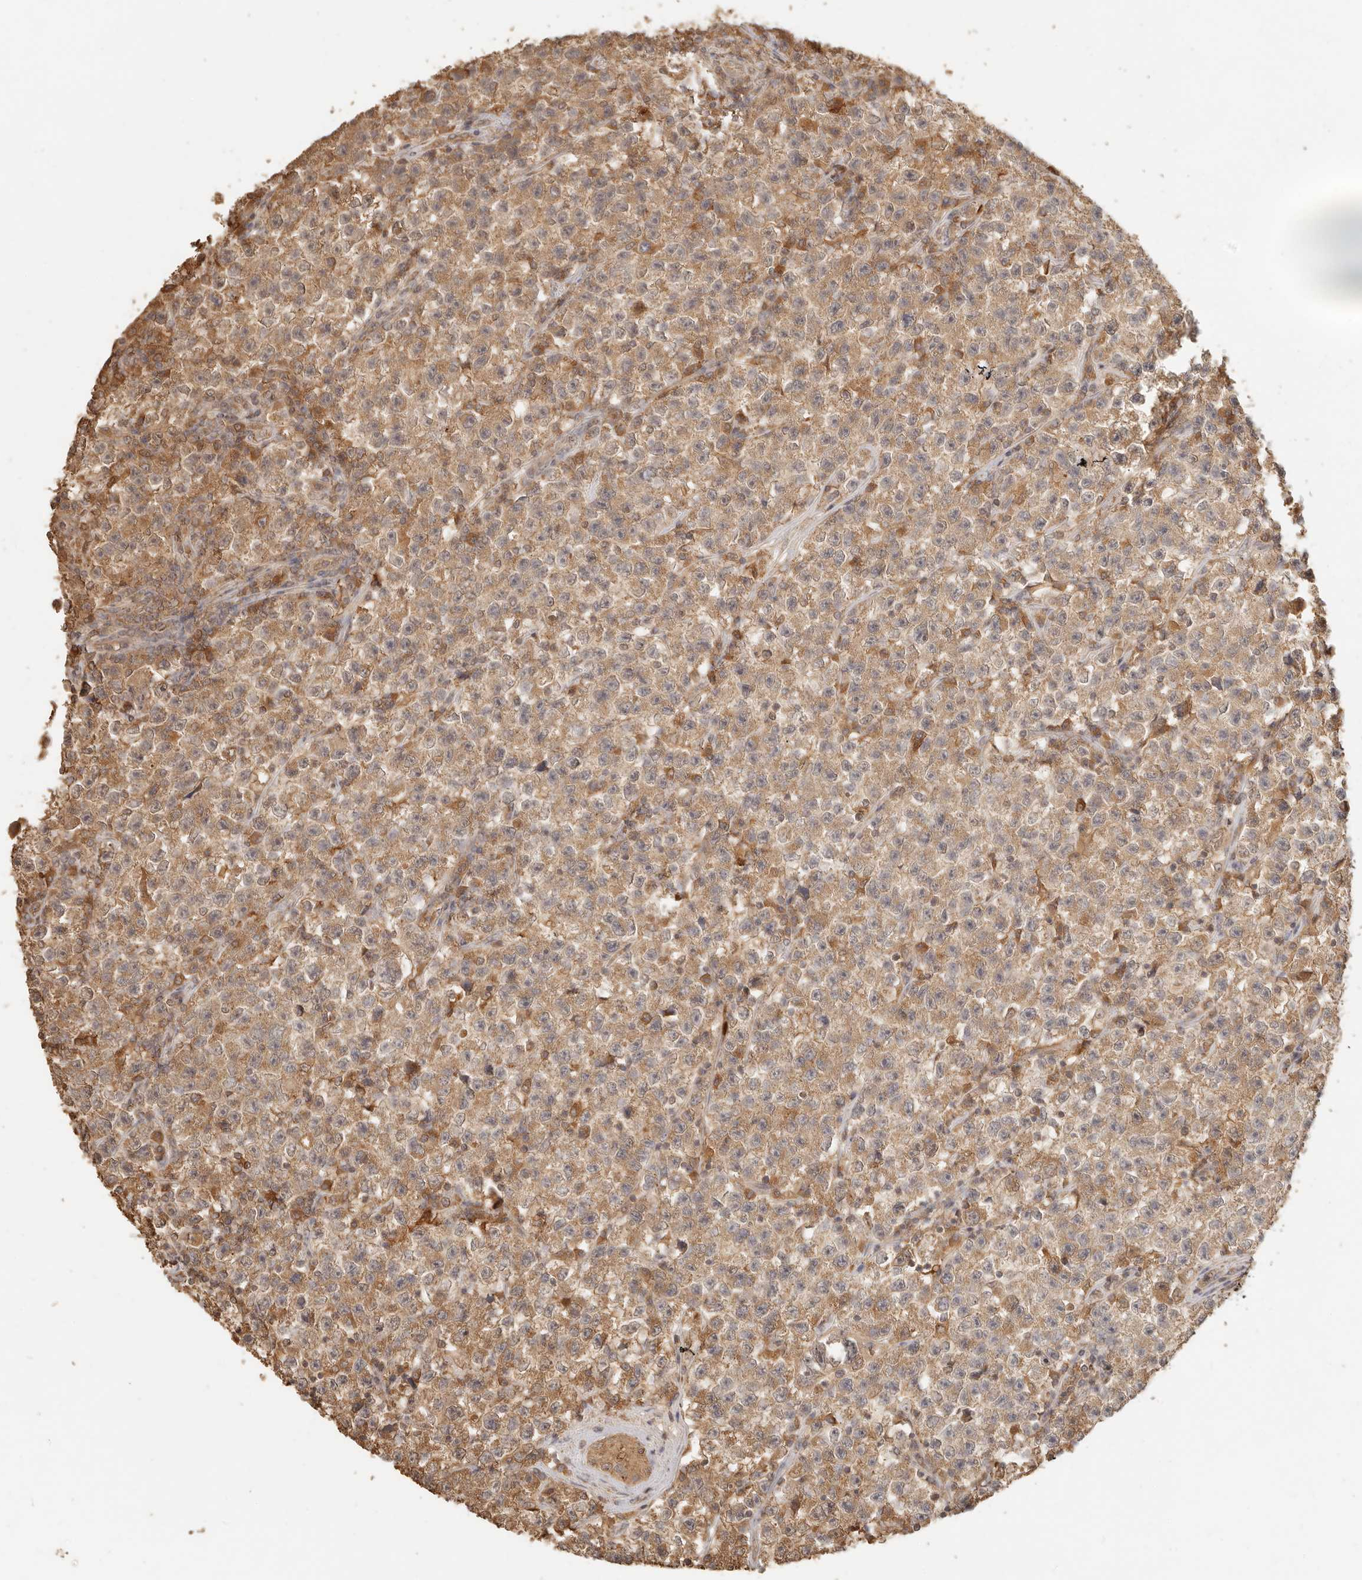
{"staining": {"intensity": "moderate", "quantity": ">75%", "location": "cytoplasmic/membranous"}, "tissue": "testis cancer", "cell_type": "Tumor cells", "image_type": "cancer", "snomed": [{"axis": "morphology", "description": "Seminoma, NOS"}, {"axis": "topography", "description": "Testis"}], "caption": "Immunohistochemical staining of human testis cancer (seminoma) demonstrates medium levels of moderate cytoplasmic/membranous protein positivity in approximately >75% of tumor cells. The staining was performed using DAB, with brown indicating positive protein expression. Nuclei are stained blue with hematoxylin.", "gene": "INTS11", "patient": {"sex": "male", "age": 22}}